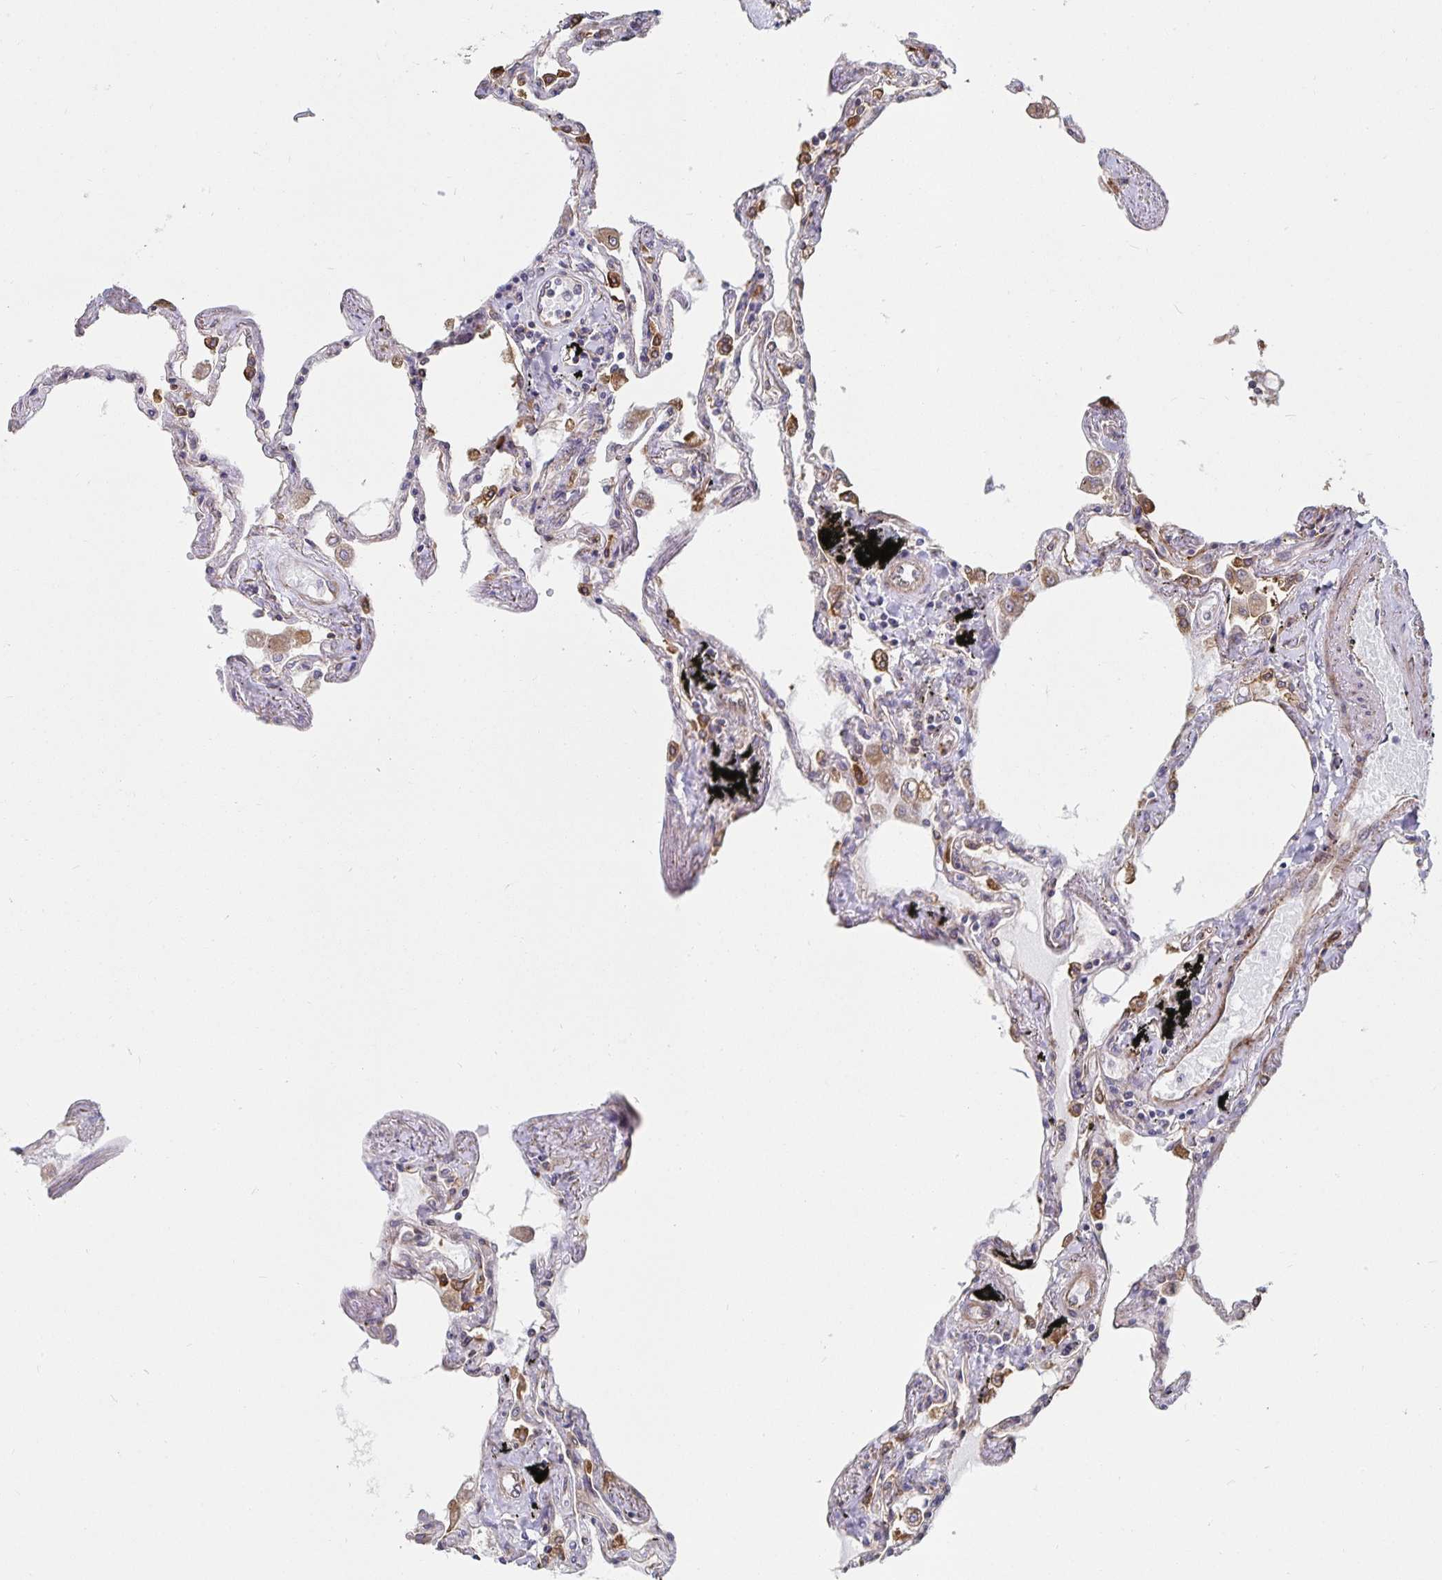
{"staining": {"intensity": "weak", "quantity": "25%-75%", "location": "cytoplasmic/membranous"}, "tissue": "lung", "cell_type": "Alveolar cells", "image_type": "normal", "snomed": [{"axis": "morphology", "description": "Normal tissue, NOS"}, {"axis": "morphology", "description": "Adenocarcinoma, NOS"}, {"axis": "topography", "description": "Cartilage tissue"}, {"axis": "topography", "description": "Lung"}], "caption": "Benign lung was stained to show a protein in brown. There is low levels of weak cytoplasmic/membranous staining in about 25%-75% of alveolar cells.", "gene": "BCAP29", "patient": {"sex": "female", "age": 67}}